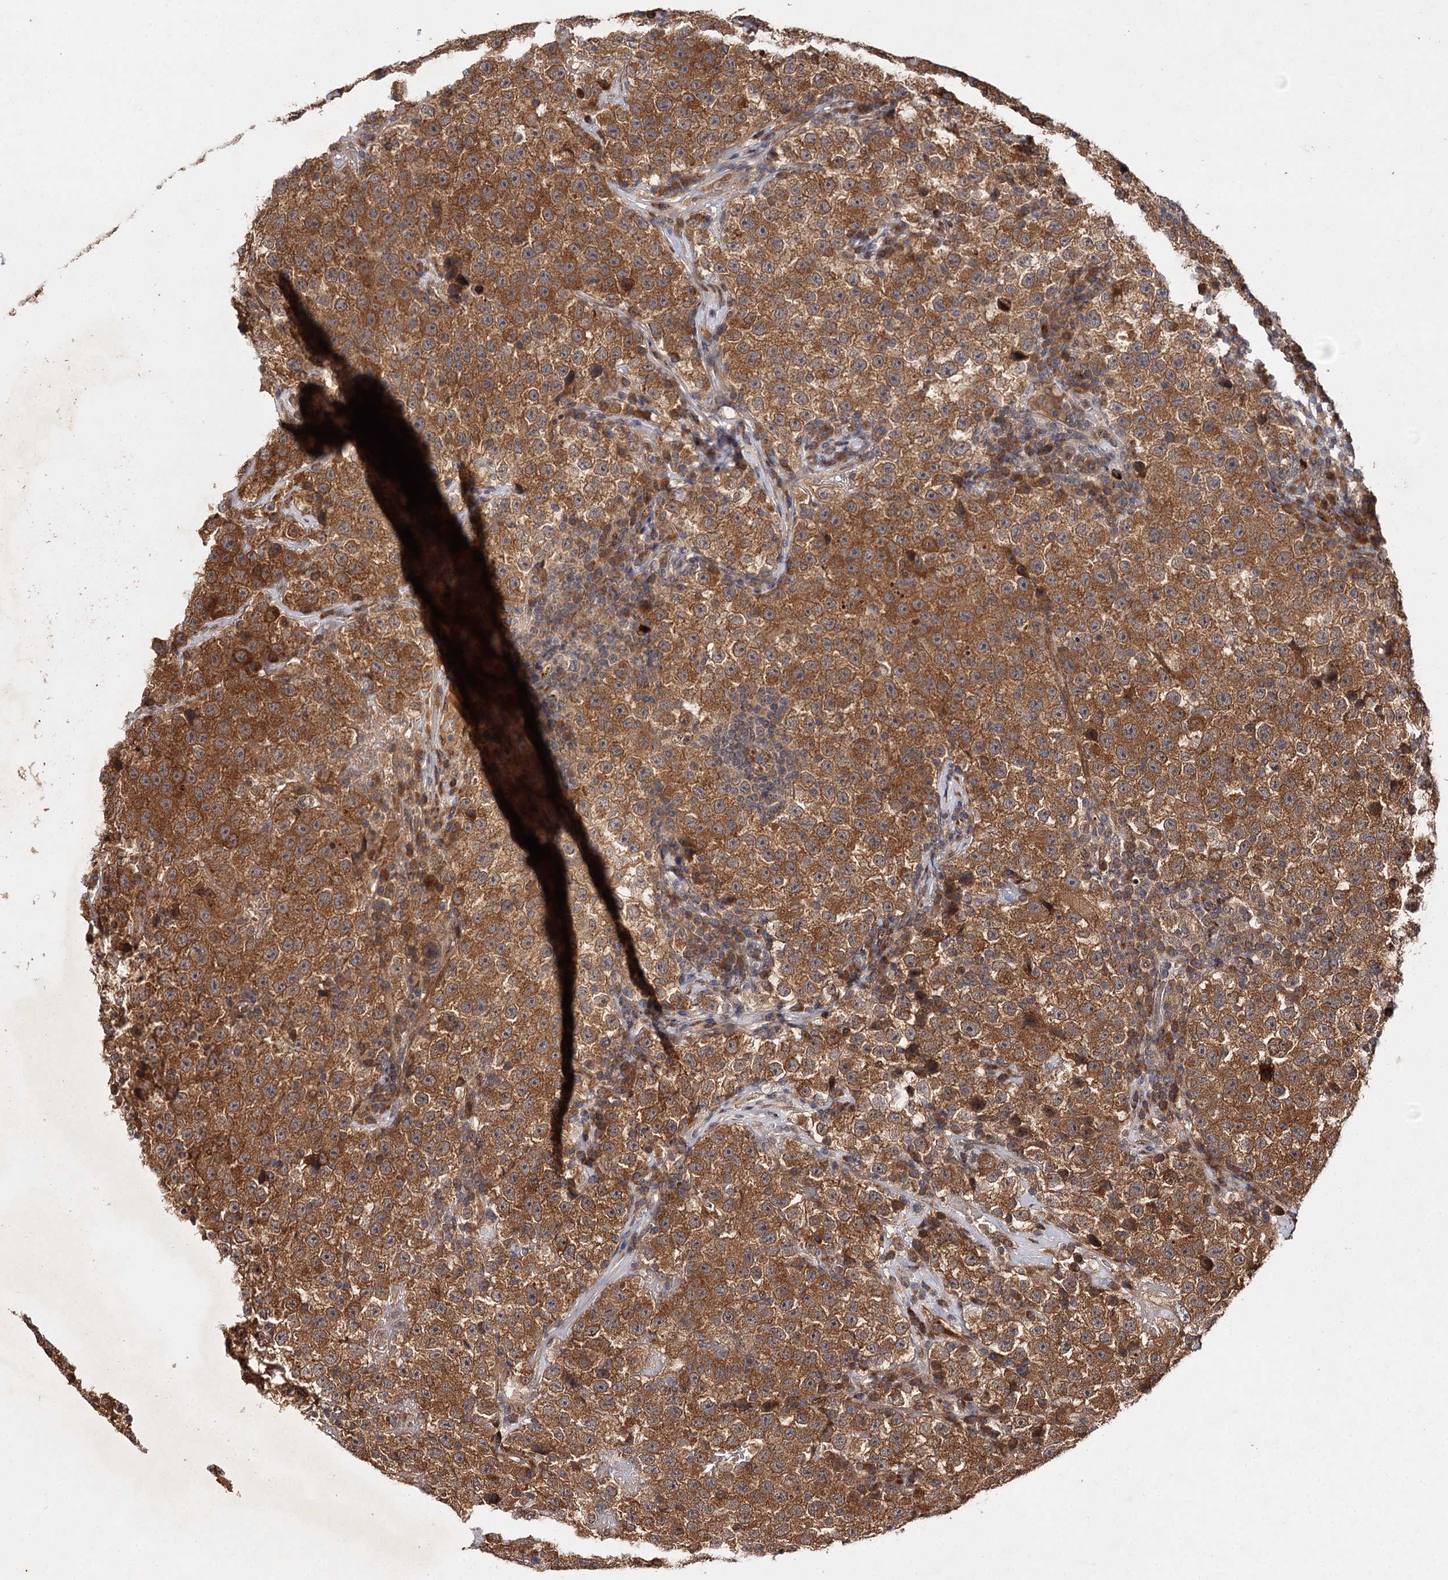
{"staining": {"intensity": "moderate", "quantity": ">75%", "location": "cytoplasmic/membranous"}, "tissue": "testis cancer", "cell_type": "Tumor cells", "image_type": "cancer", "snomed": [{"axis": "morphology", "description": "Seminoma, NOS"}, {"axis": "topography", "description": "Testis"}], "caption": "IHC photomicrograph of human testis seminoma stained for a protein (brown), which displays medium levels of moderate cytoplasmic/membranous positivity in approximately >75% of tumor cells.", "gene": "FBXW8", "patient": {"sex": "male", "age": 22}}